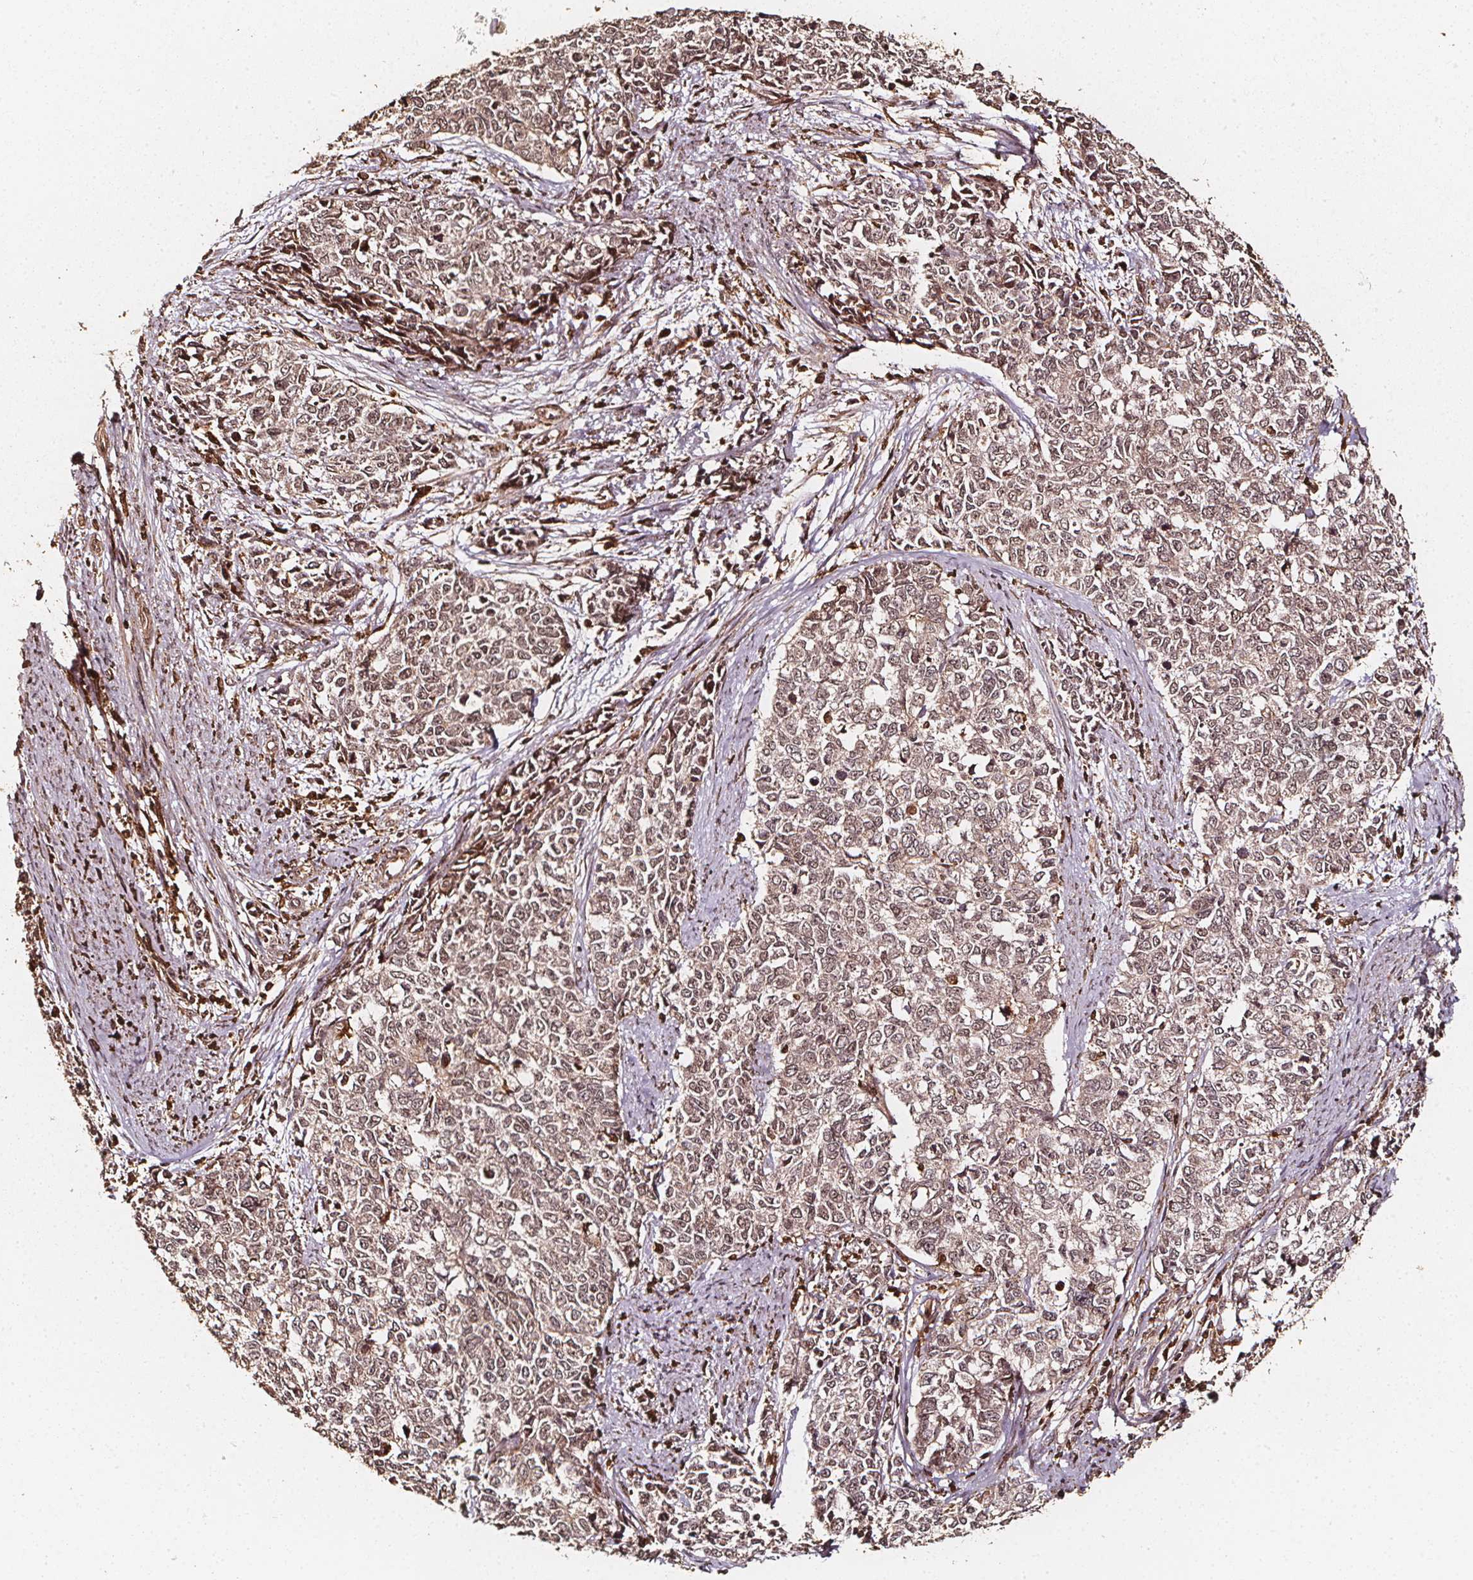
{"staining": {"intensity": "weak", "quantity": ">75%", "location": "nuclear"}, "tissue": "cervical cancer", "cell_type": "Tumor cells", "image_type": "cancer", "snomed": [{"axis": "morphology", "description": "Adenocarcinoma, NOS"}, {"axis": "topography", "description": "Cervix"}], "caption": "Approximately >75% of tumor cells in adenocarcinoma (cervical) exhibit weak nuclear protein positivity as visualized by brown immunohistochemical staining.", "gene": "EXOSC9", "patient": {"sex": "female", "age": 63}}